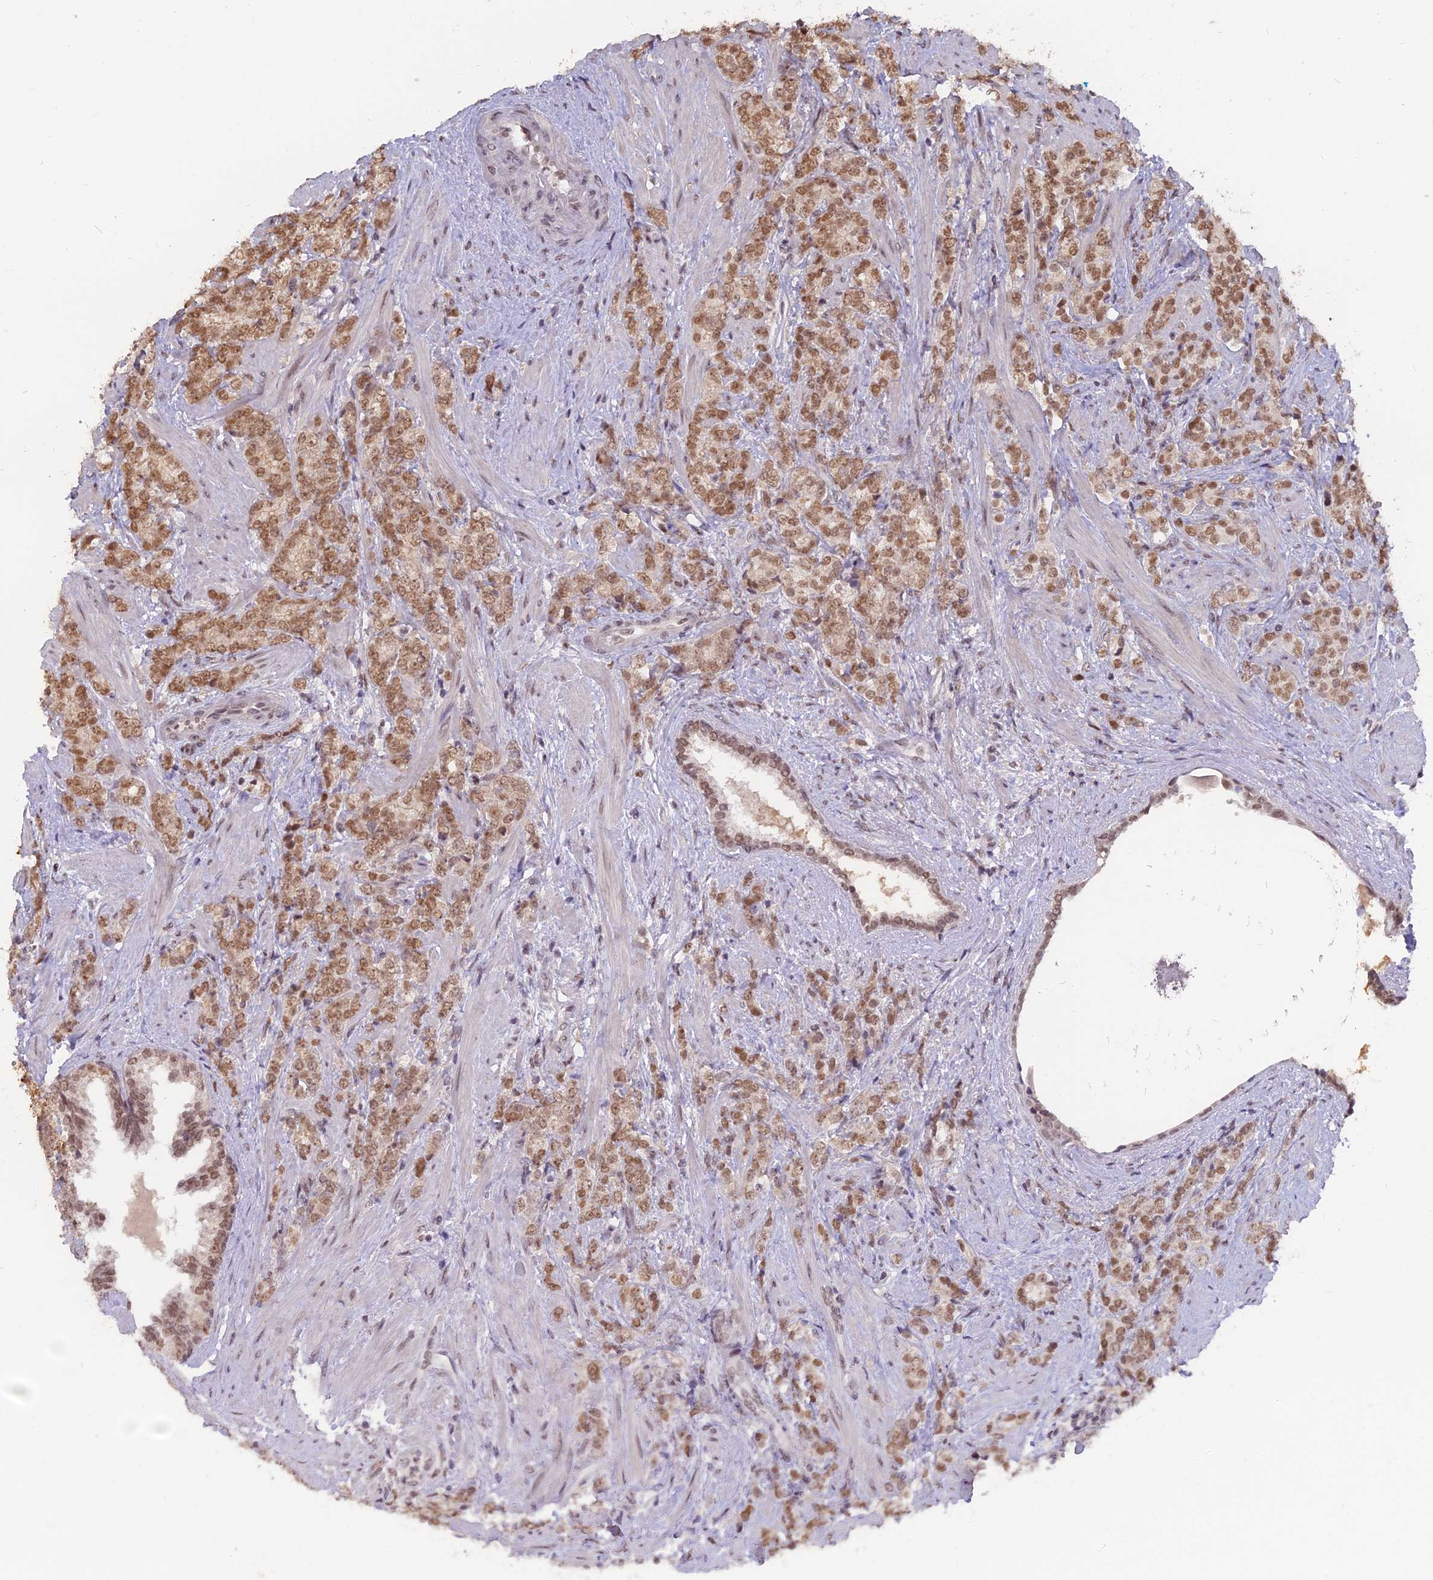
{"staining": {"intensity": "moderate", "quantity": ">75%", "location": "nuclear"}, "tissue": "prostate cancer", "cell_type": "Tumor cells", "image_type": "cancer", "snomed": [{"axis": "morphology", "description": "Adenocarcinoma, High grade"}, {"axis": "topography", "description": "Prostate"}], "caption": "IHC of human prostate adenocarcinoma (high-grade) shows medium levels of moderate nuclear staining in about >75% of tumor cells.", "gene": "NR1H3", "patient": {"sex": "male", "age": 64}}